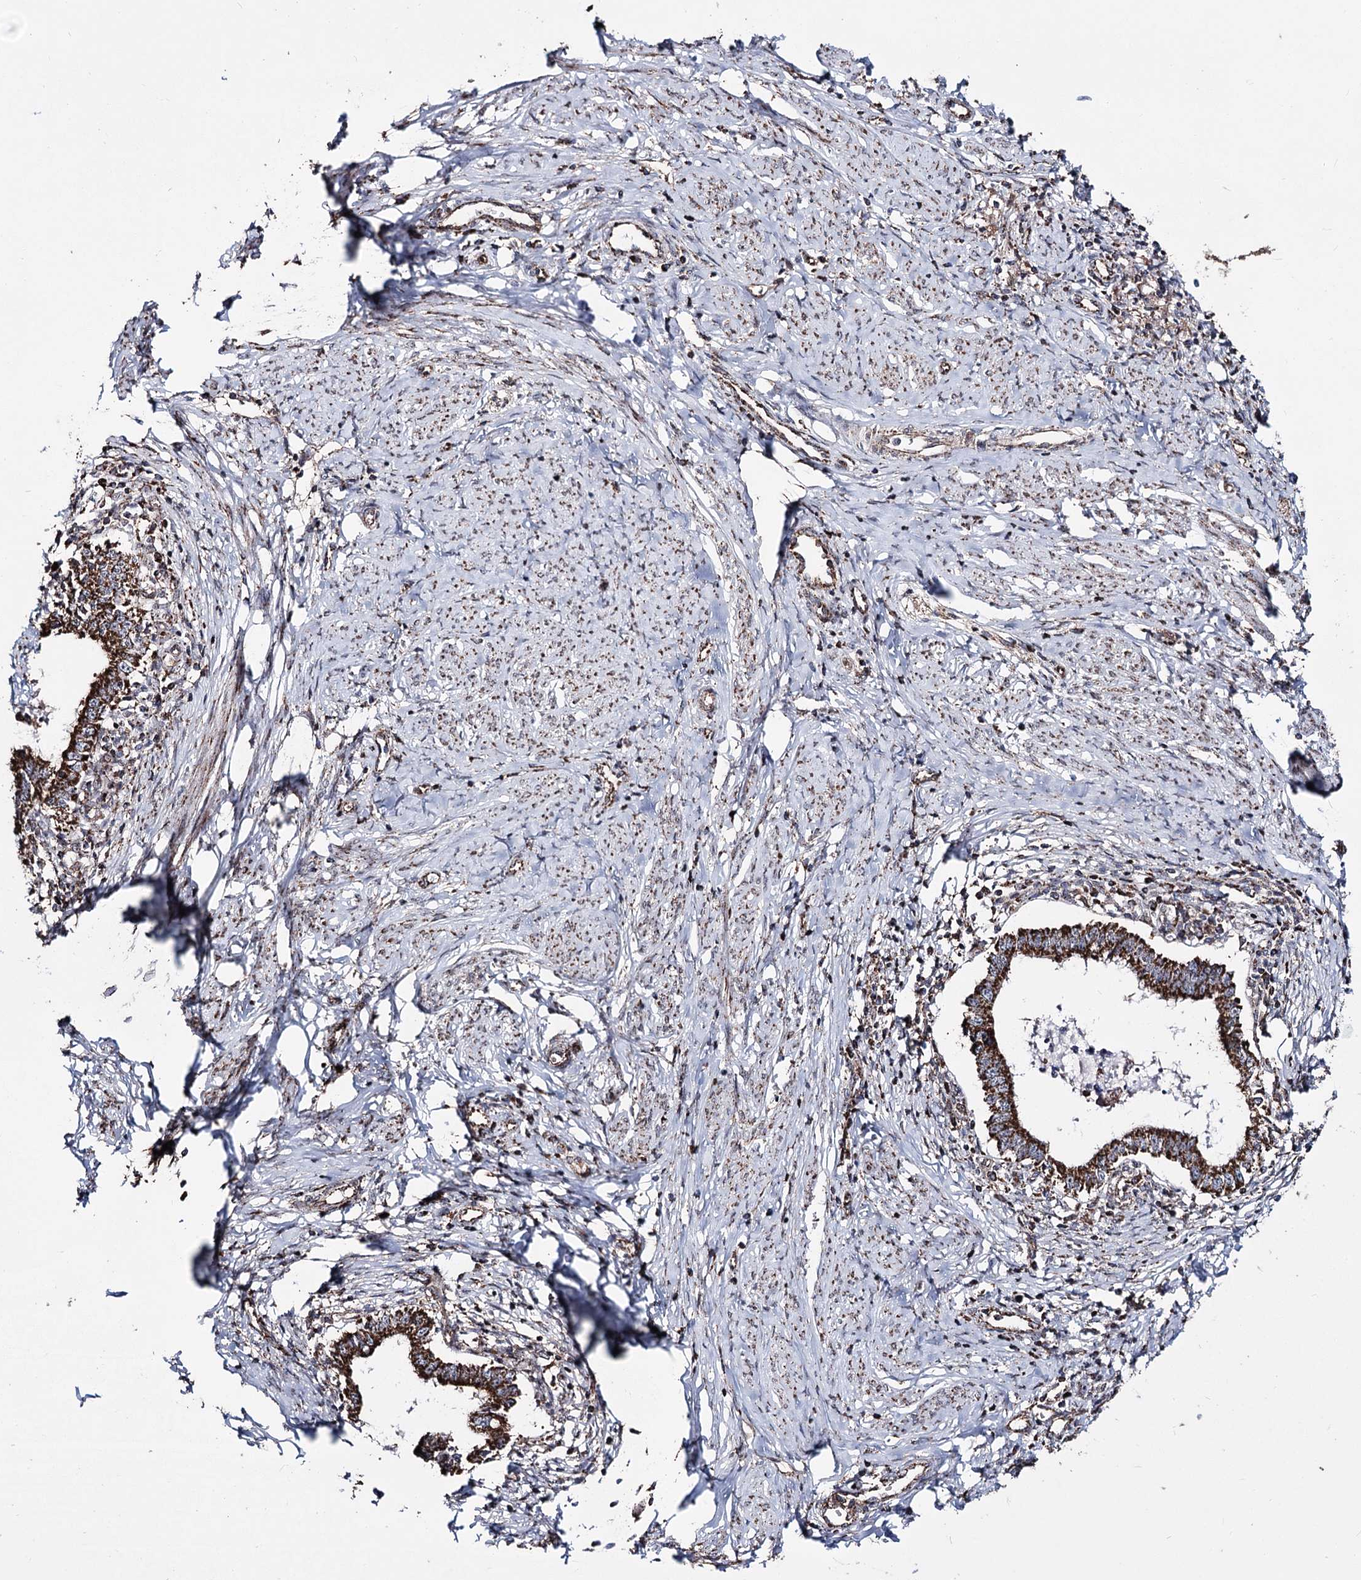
{"staining": {"intensity": "strong", "quantity": ">75%", "location": "cytoplasmic/membranous"}, "tissue": "cervical cancer", "cell_type": "Tumor cells", "image_type": "cancer", "snomed": [{"axis": "morphology", "description": "Adenocarcinoma, NOS"}, {"axis": "topography", "description": "Cervix"}], "caption": "Strong cytoplasmic/membranous protein expression is appreciated in approximately >75% of tumor cells in cervical cancer.", "gene": "CREB3L4", "patient": {"sex": "female", "age": 36}}